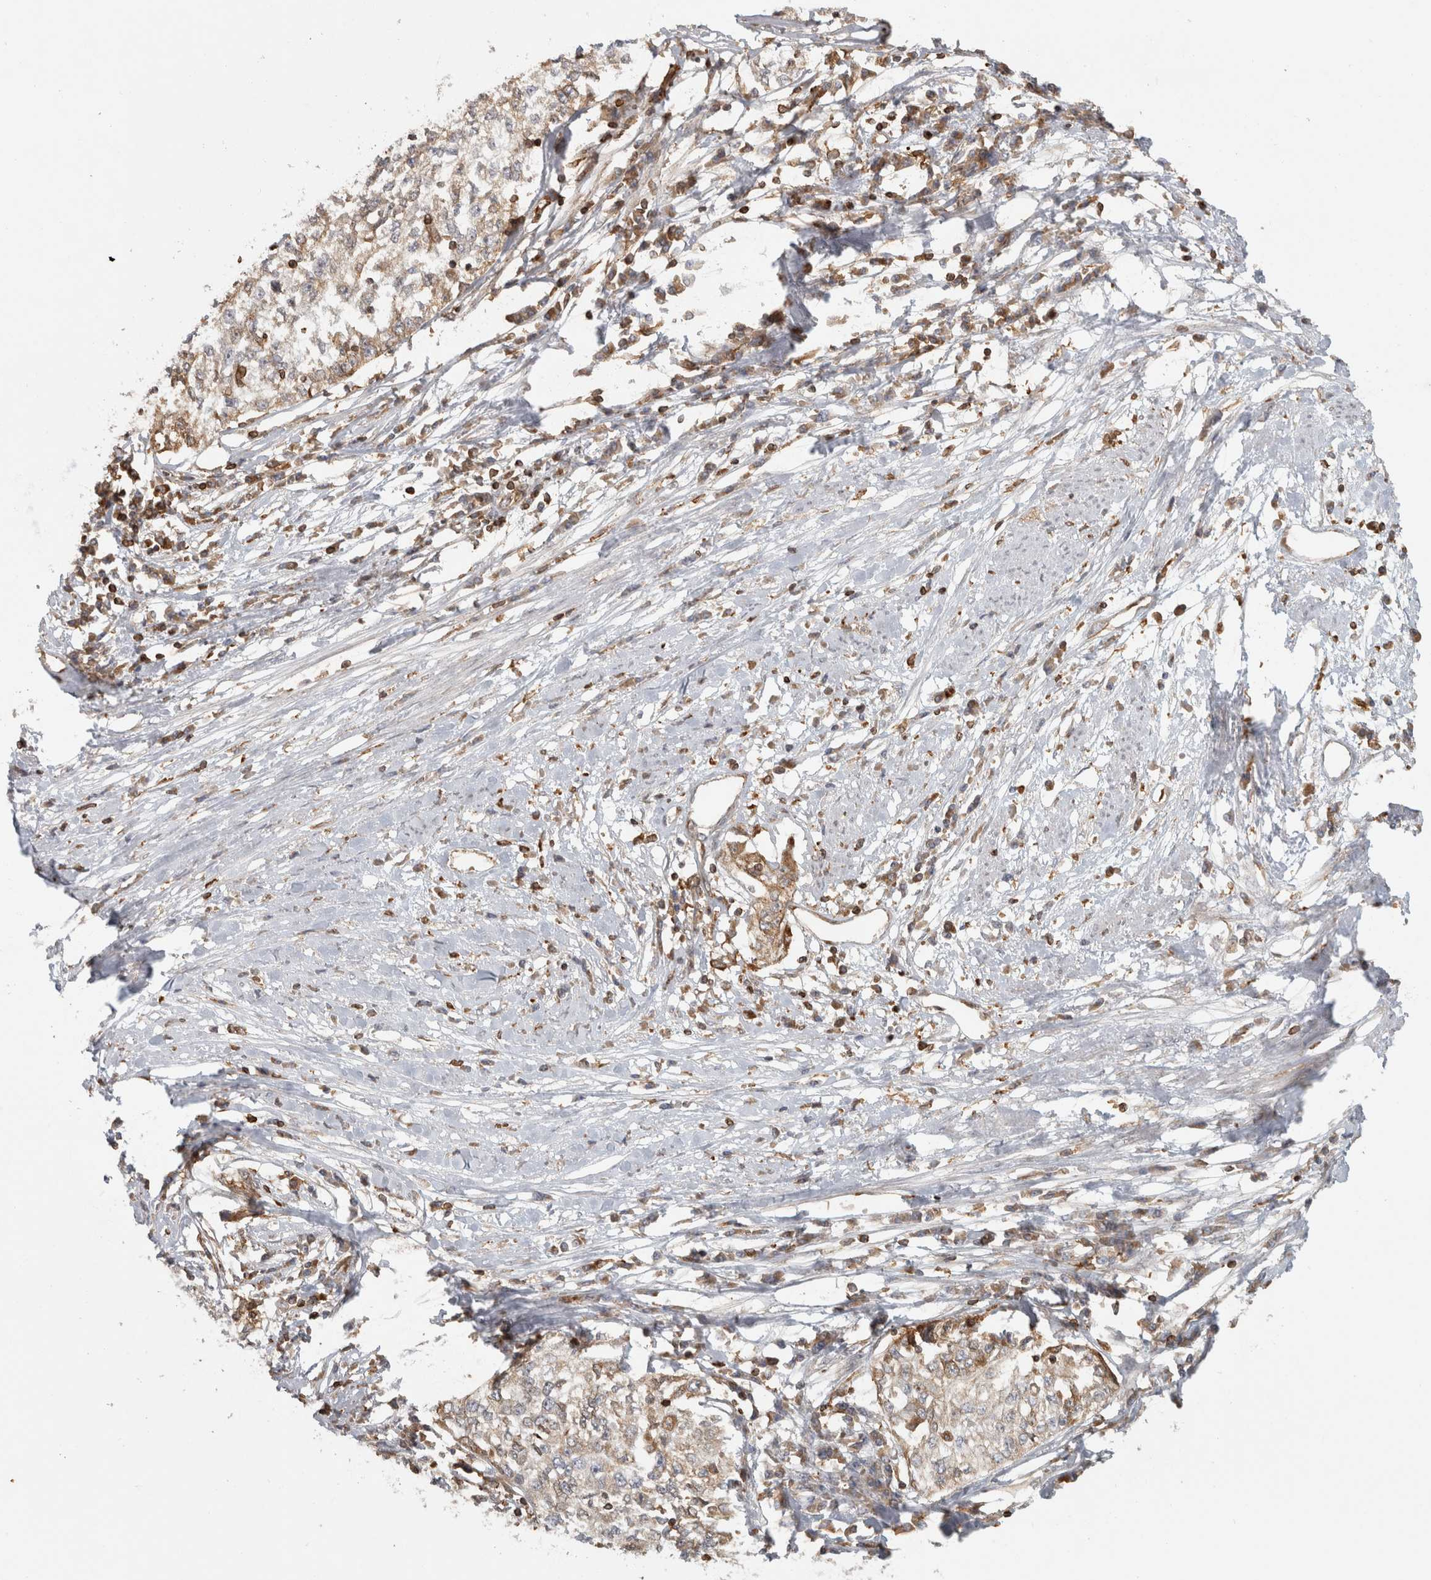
{"staining": {"intensity": "weak", "quantity": "<25%", "location": "cytoplasmic/membranous"}, "tissue": "cervical cancer", "cell_type": "Tumor cells", "image_type": "cancer", "snomed": [{"axis": "morphology", "description": "Squamous cell carcinoma, NOS"}, {"axis": "topography", "description": "Cervix"}], "caption": "Micrograph shows no significant protein positivity in tumor cells of cervical squamous cell carcinoma.", "gene": "HLA-E", "patient": {"sex": "female", "age": 57}}